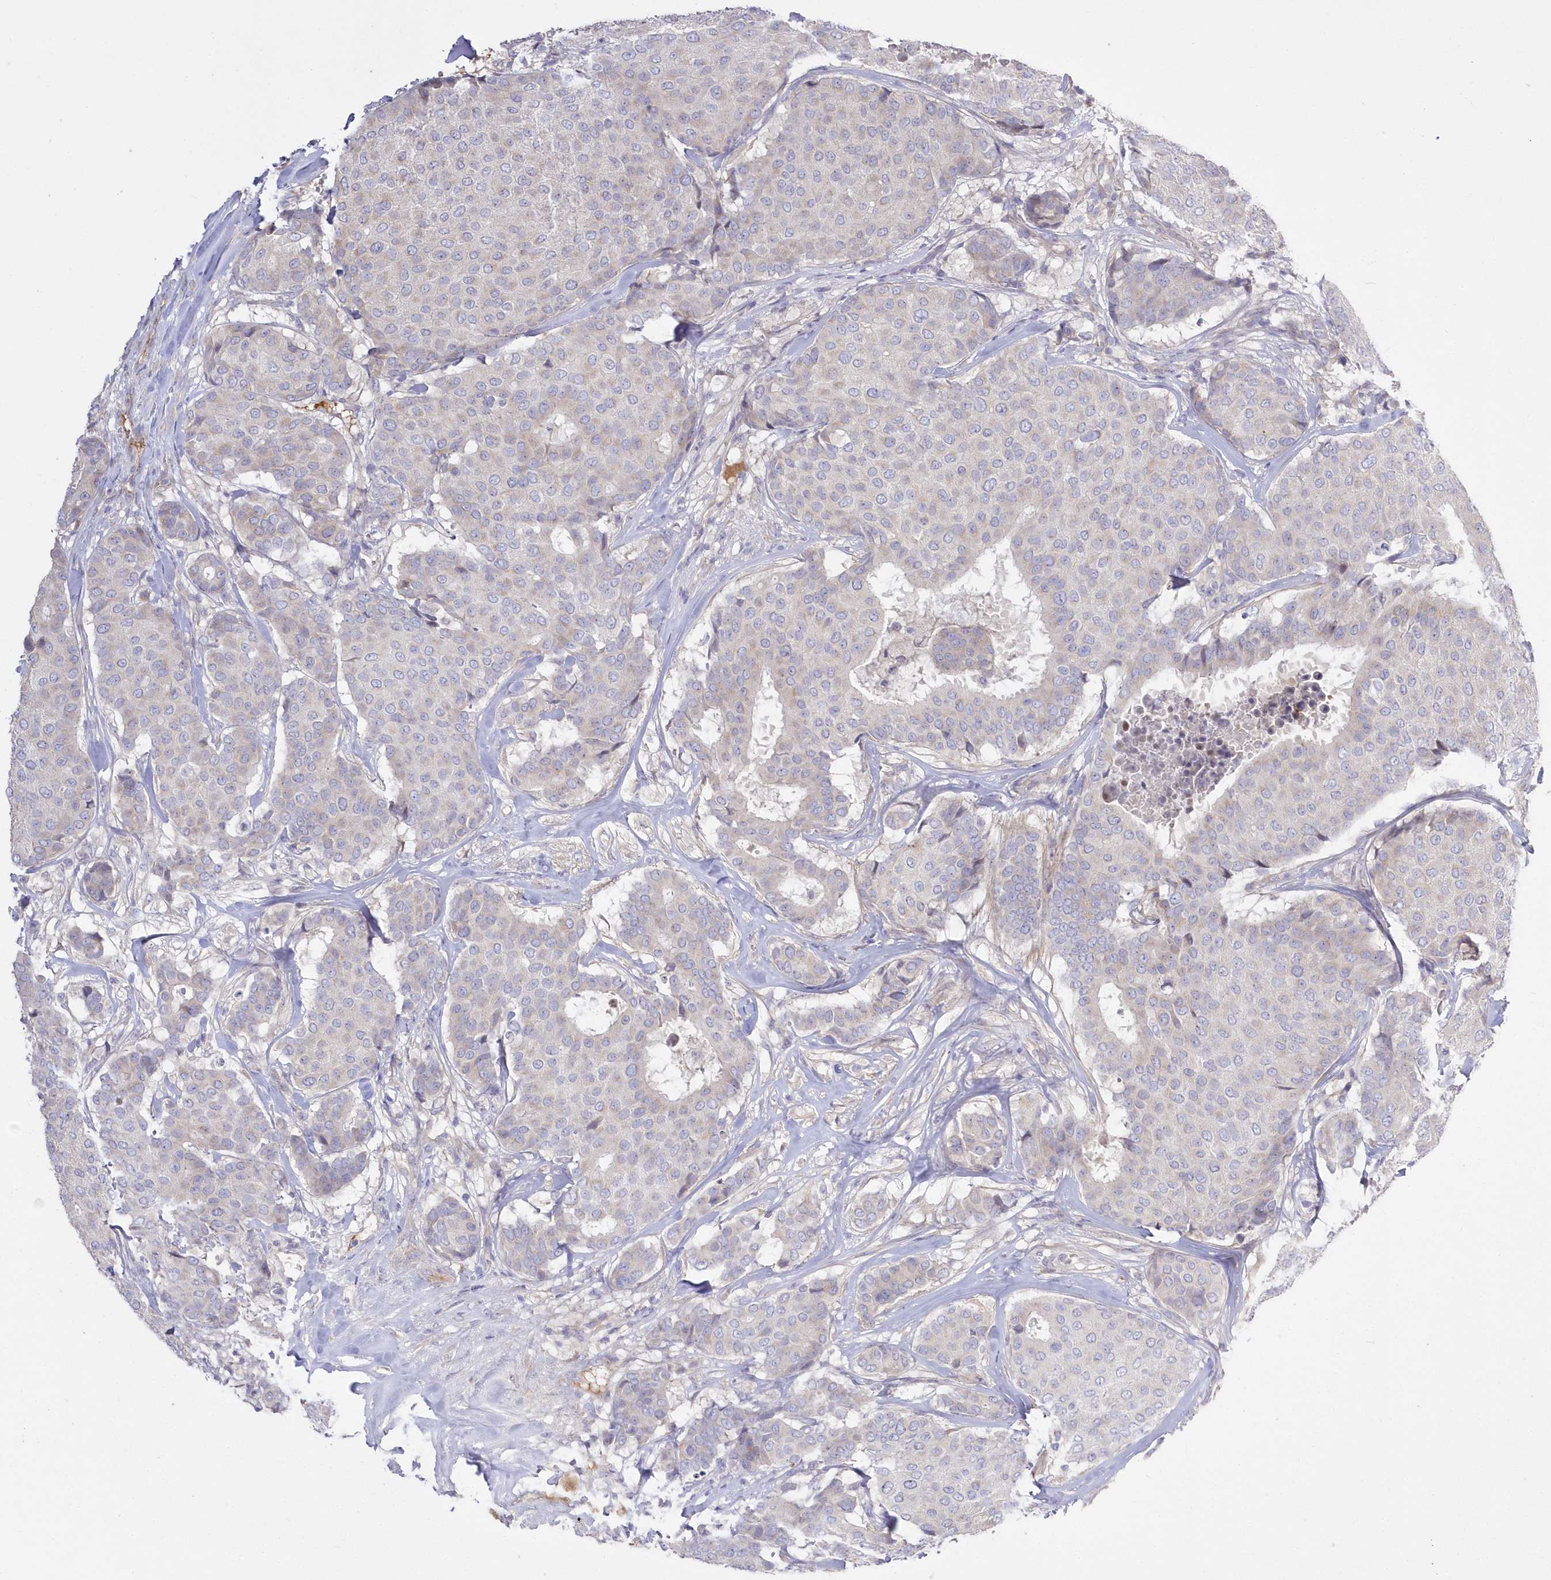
{"staining": {"intensity": "negative", "quantity": "none", "location": "none"}, "tissue": "breast cancer", "cell_type": "Tumor cells", "image_type": "cancer", "snomed": [{"axis": "morphology", "description": "Duct carcinoma"}, {"axis": "topography", "description": "Breast"}], "caption": "Breast cancer (invasive ductal carcinoma) was stained to show a protein in brown. There is no significant staining in tumor cells.", "gene": "WBP1L", "patient": {"sex": "female", "age": 75}}